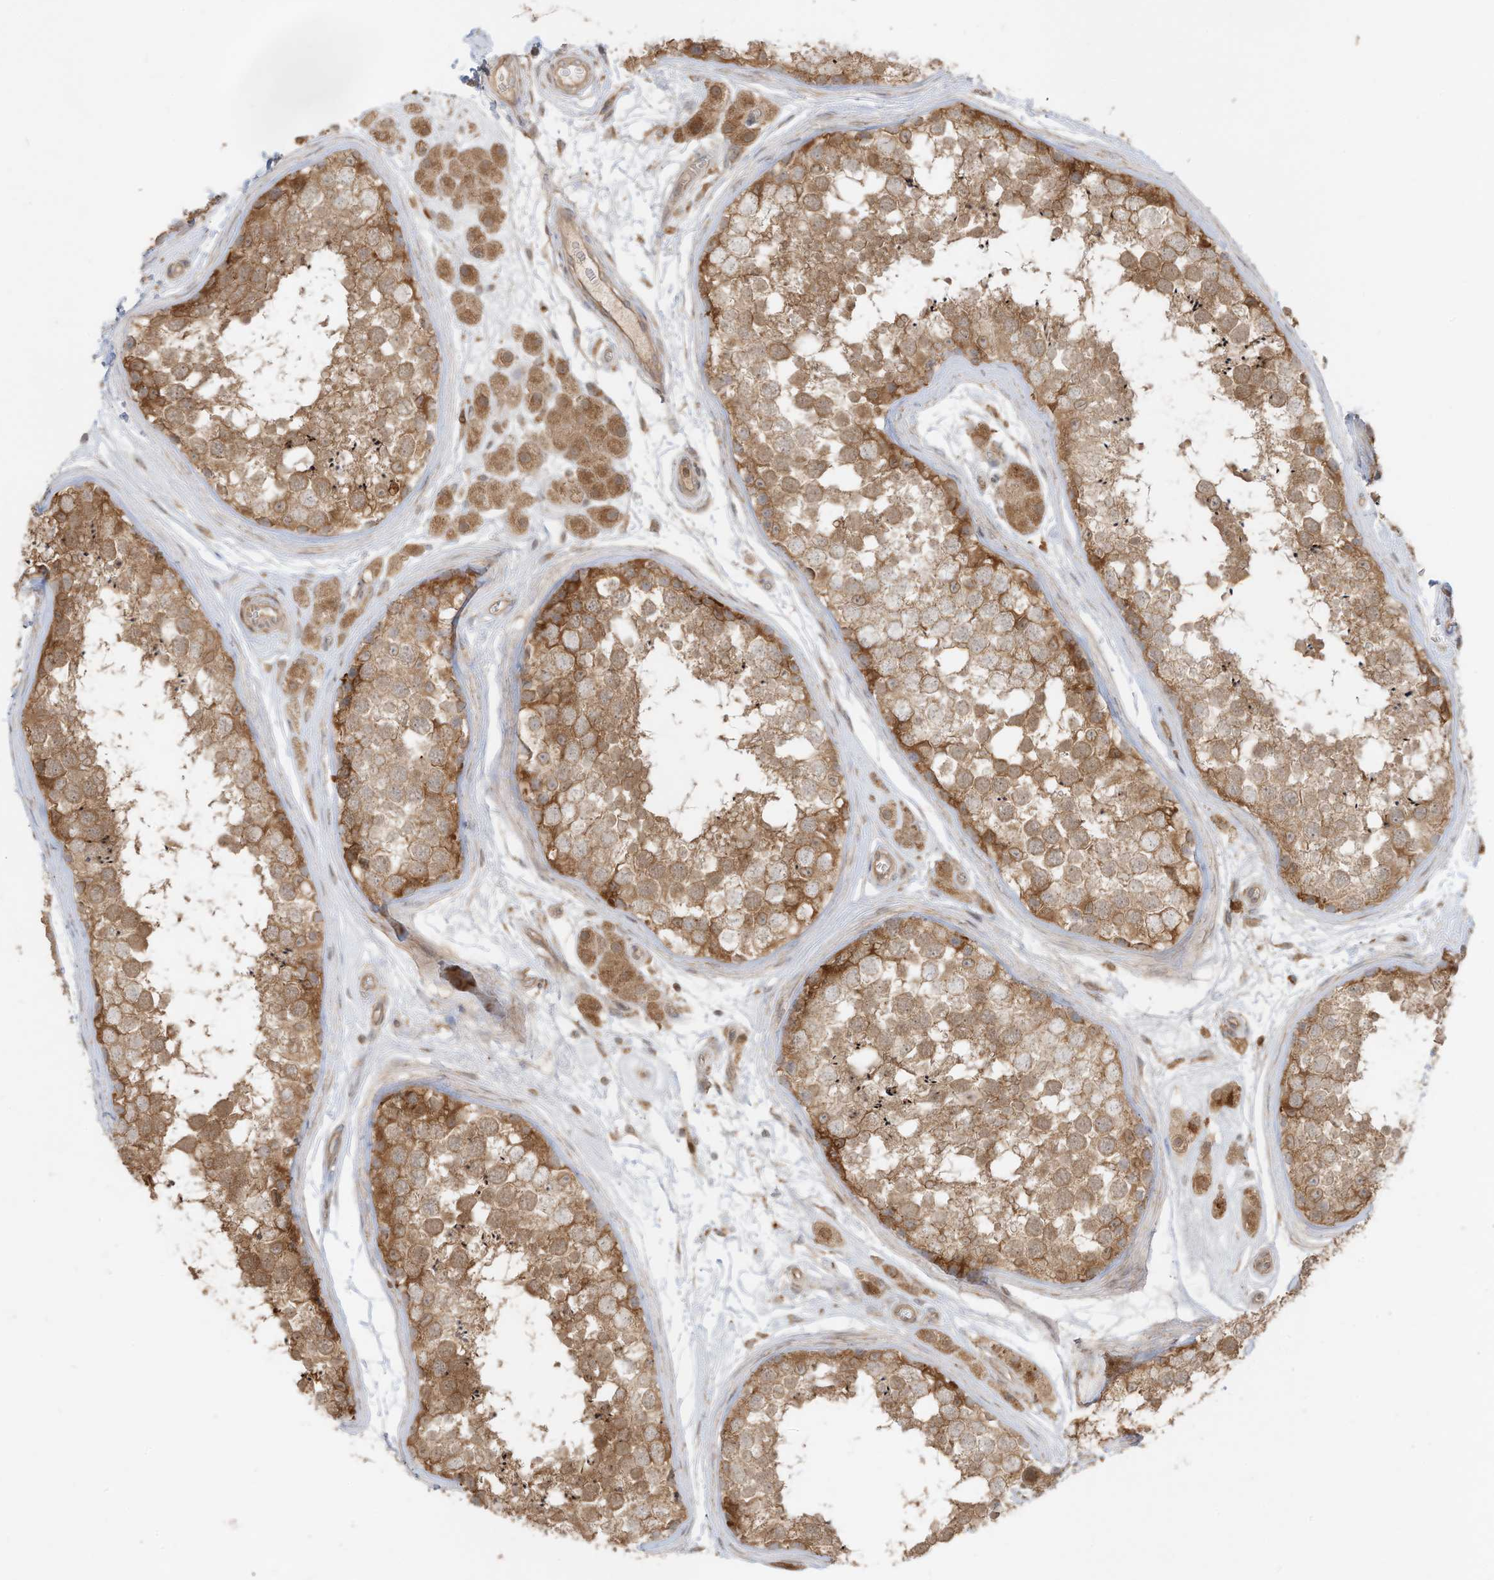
{"staining": {"intensity": "moderate", "quantity": ">75%", "location": "cytoplasmic/membranous"}, "tissue": "testis", "cell_type": "Cells in seminiferous ducts", "image_type": "normal", "snomed": [{"axis": "morphology", "description": "Normal tissue, NOS"}, {"axis": "topography", "description": "Testis"}], "caption": "Approximately >75% of cells in seminiferous ducts in benign testis display moderate cytoplasmic/membranous protein expression as visualized by brown immunohistochemical staining.", "gene": "SLC25A12", "patient": {"sex": "male", "age": 56}}